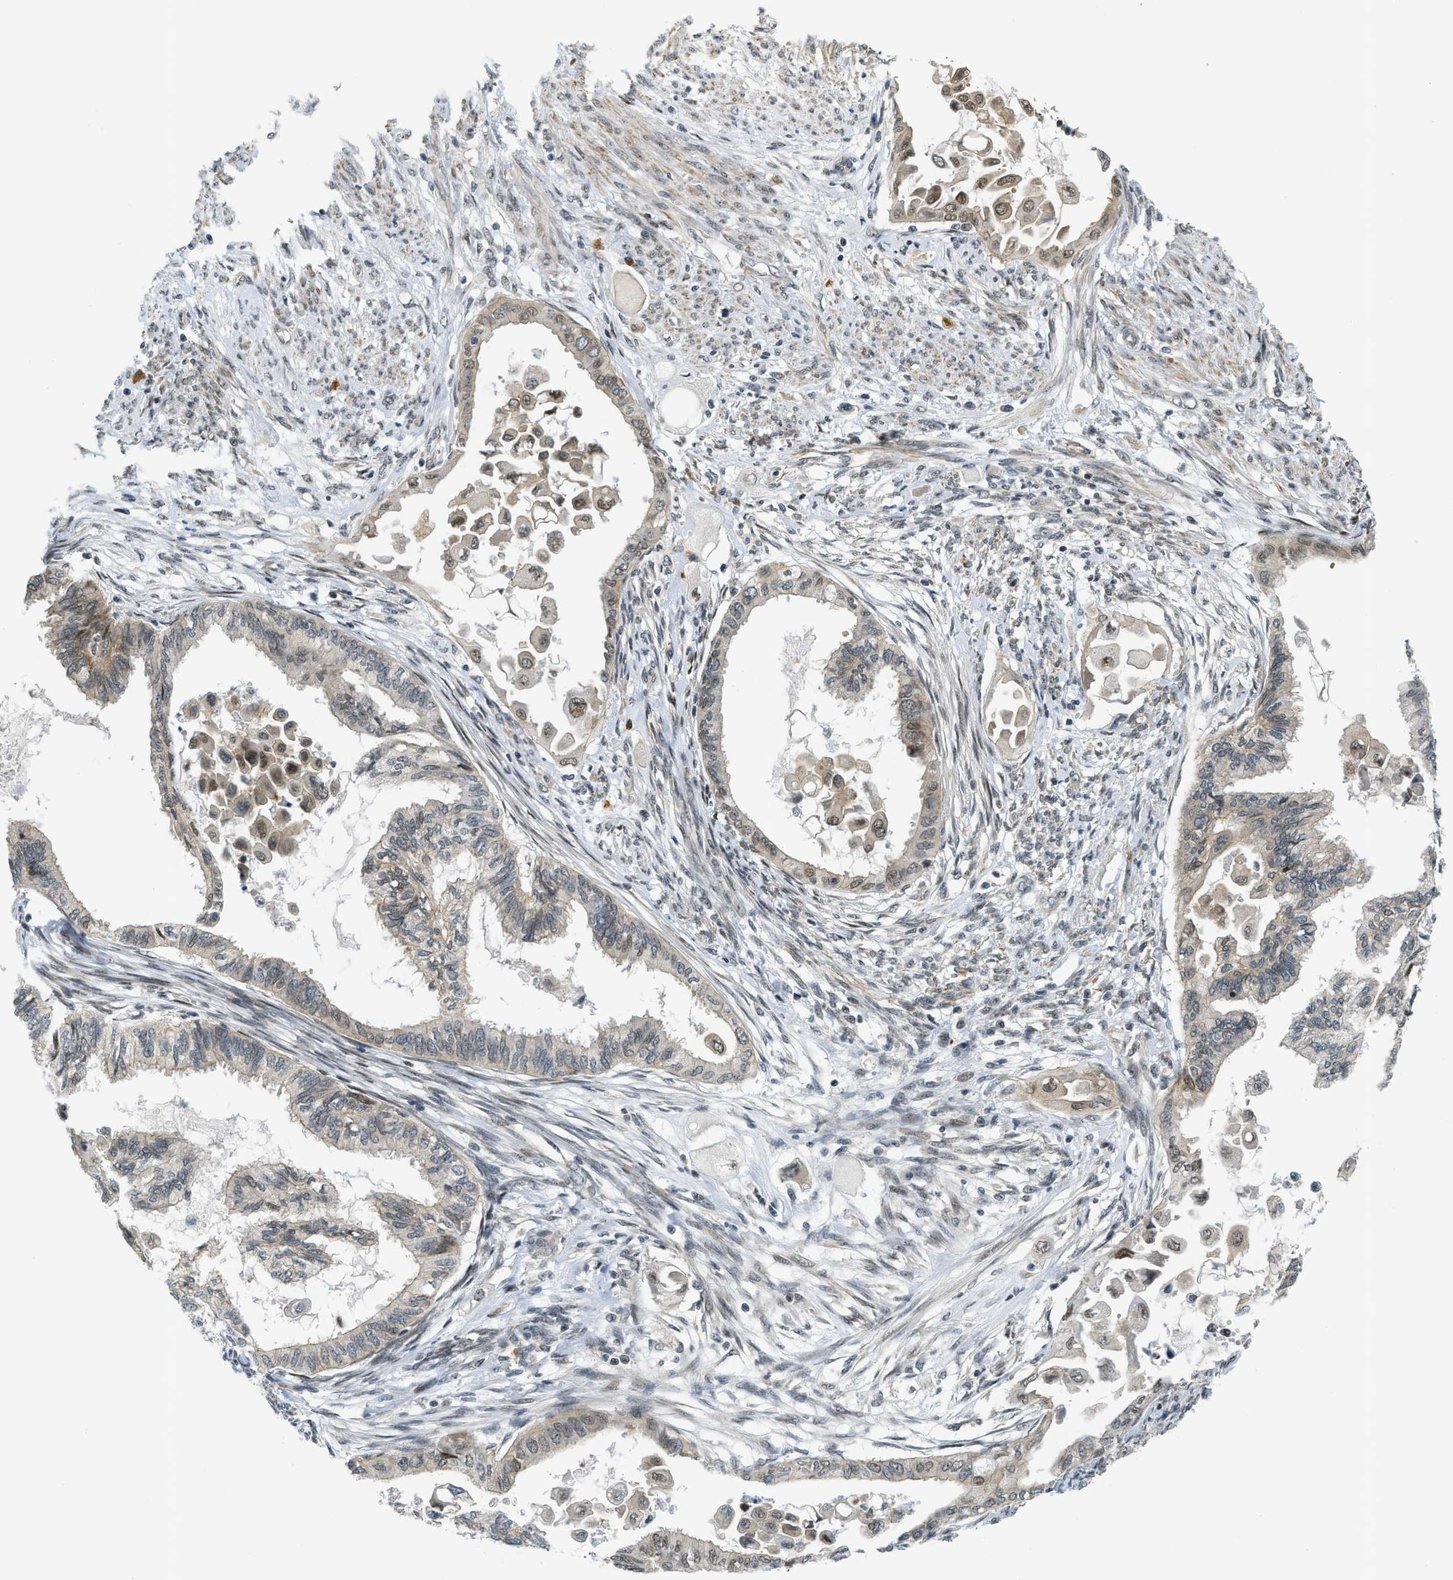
{"staining": {"intensity": "moderate", "quantity": "<25%", "location": "cytoplasmic/membranous,nuclear"}, "tissue": "cervical cancer", "cell_type": "Tumor cells", "image_type": "cancer", "snomed": [{"axis": "morphology", "description": "Normal tissue, NOS"}, {"axis": "morphology", "description": "Adenocarcinoma, NOS"}, {"axis": "topography", "description": "Cervix"}, {"axis": "topography", "description": "Endometrium"}], "caption": "DAB (3,3'-diaminobenzidine) immunohistochemical staining of cervical cancer (adenocarcinoma) displays moderate cytoplasmic/membranous and nuclear protein staining in approximately <25% of tumor cells. The protein of interest is stained brown, and the nuclei are stained in blue (DAB (3,3'-diaminobenzidine) IHC with brightfield microscopy, high magnification).", "gene": "KMT2A", "patient": {"sex": "female", "age": 86}}